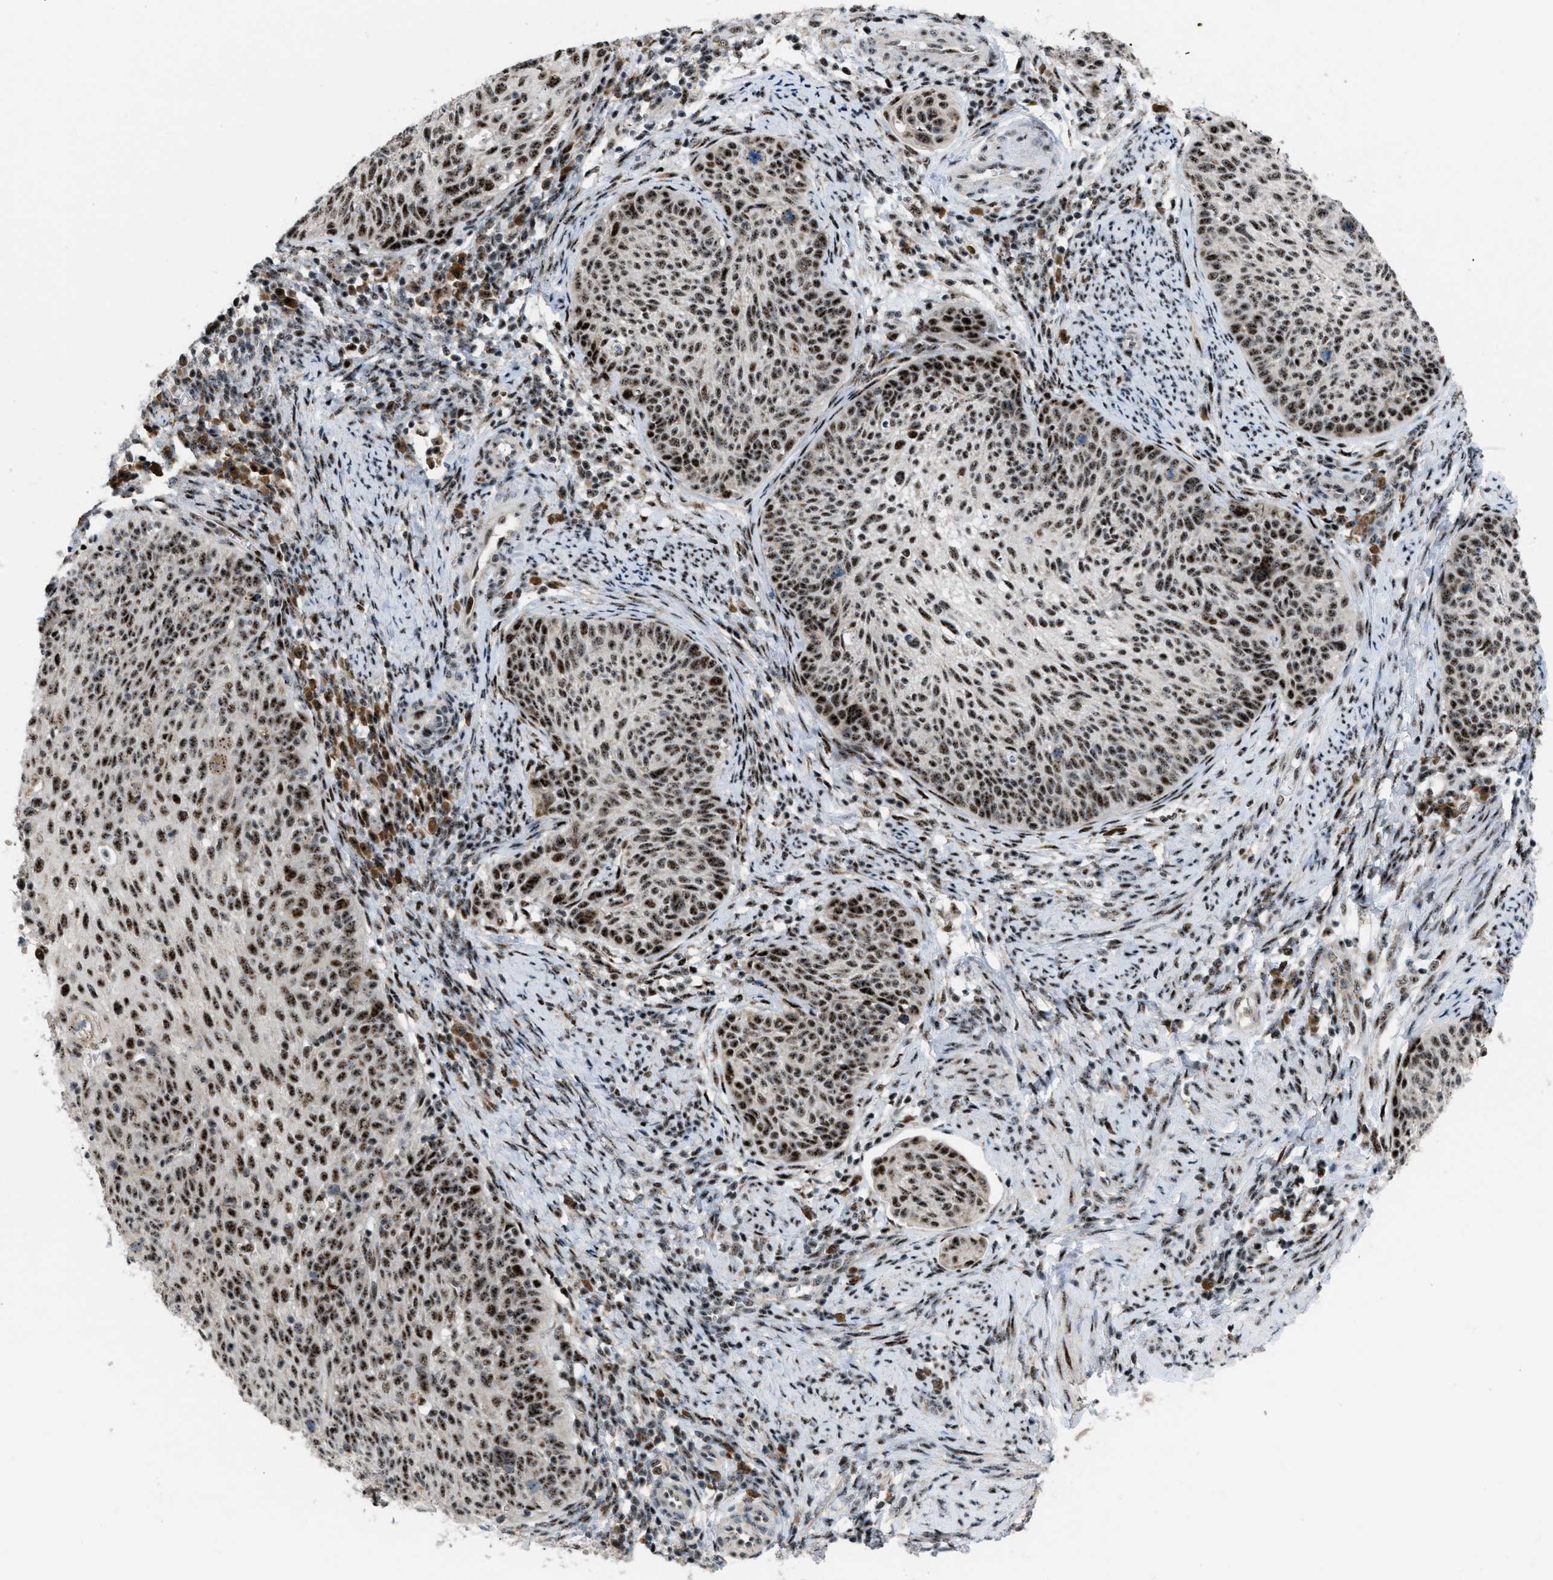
{"staining": {"intensity": "strong", "quantity": ">75%", "location": "nuclear"}, "tissue": "cervical cancer", "cell_type": "Tumor cells", "image_type": "cancer", "snomed": [{"axis": "morphology", "description": "Squamous cell carcinoma, NOS"}, {"axis": "topography", "description": "Cervix"}], "caption": "A brown stain highlights strong nuclear positivity of a protein in human cervical cancer (squamous cell carcinoma) tumor cells.", "gene": "CDR2", "patient": {"sex": "female", "age": 70}}